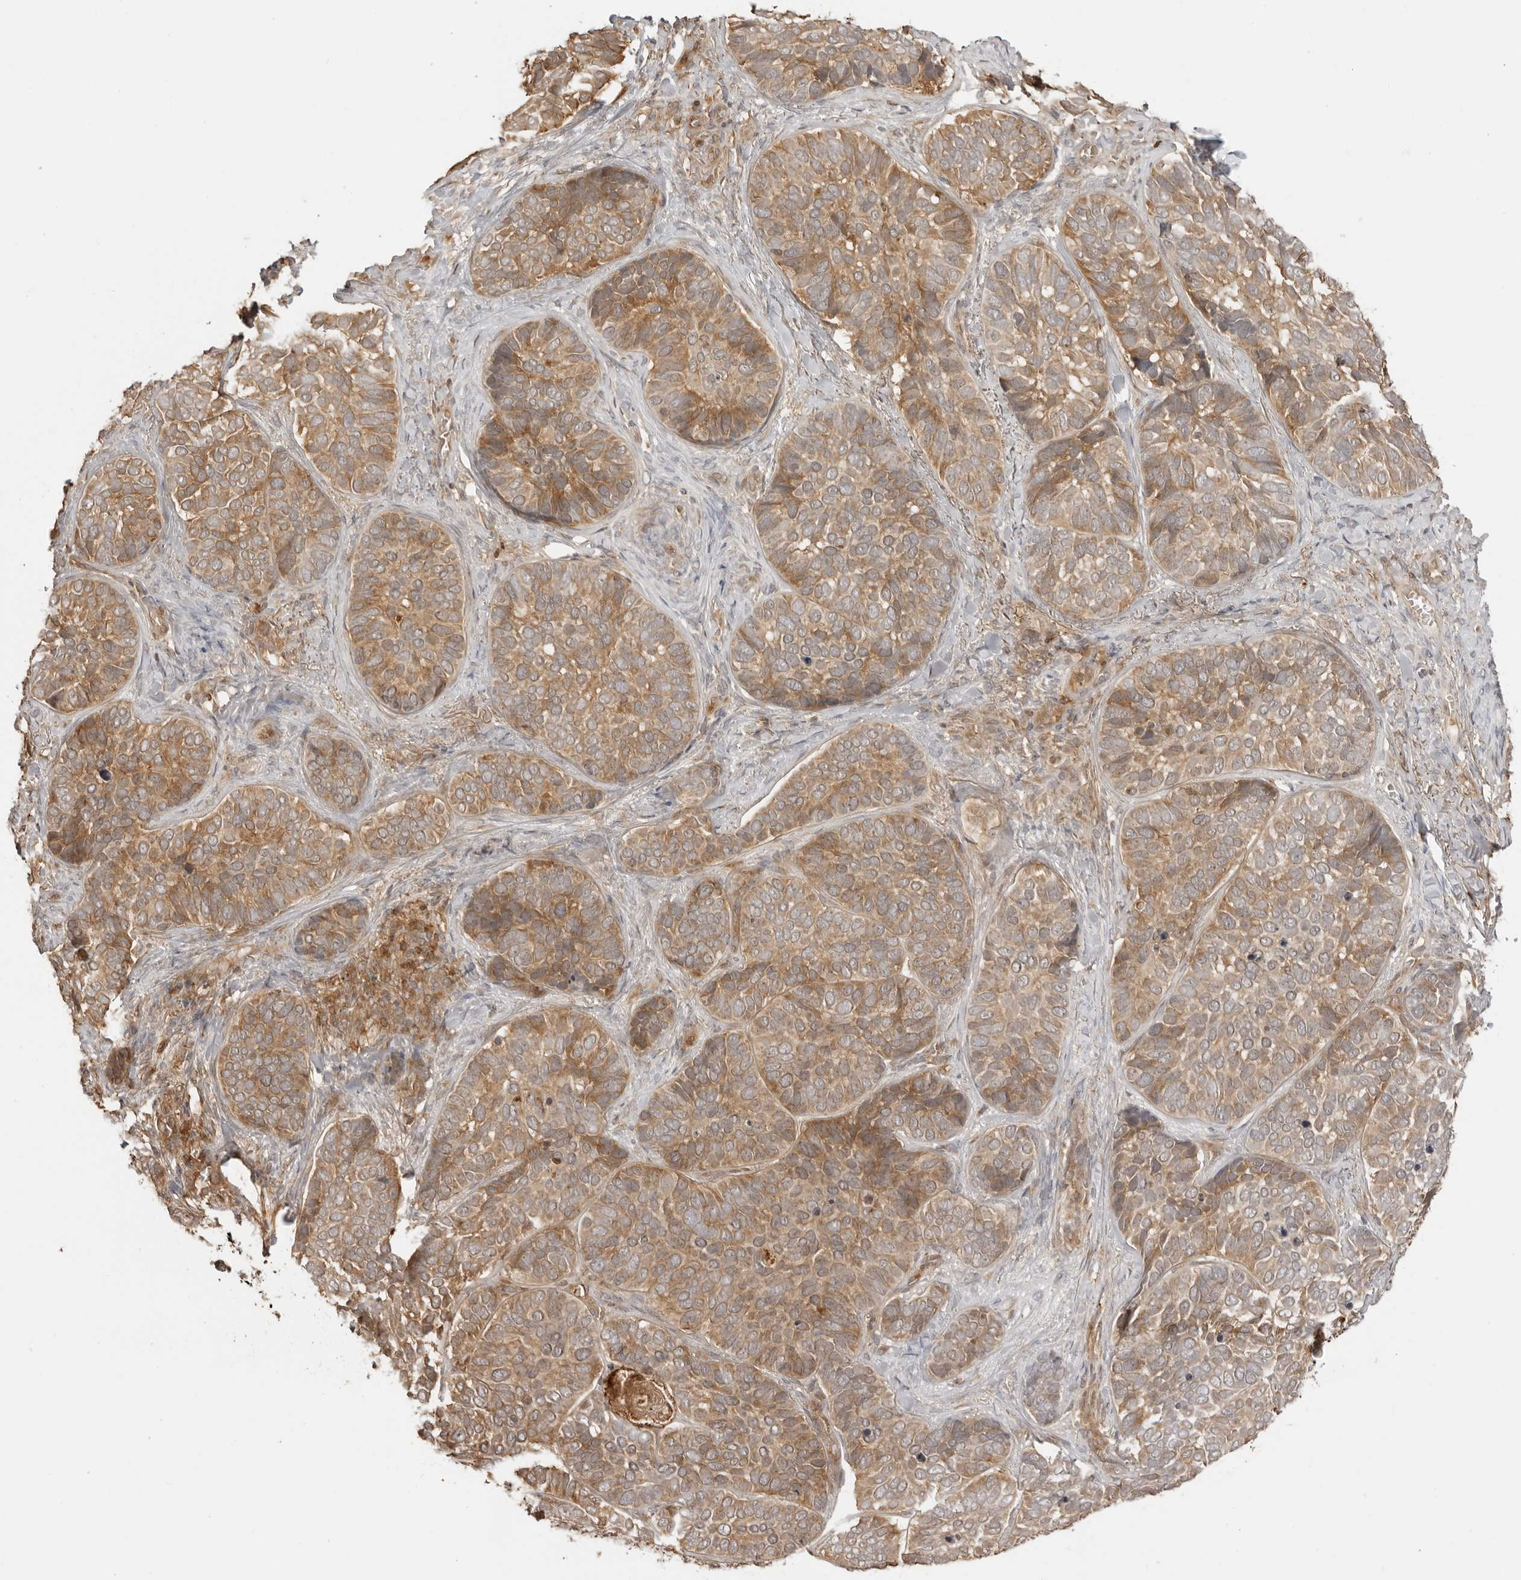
{"staining": {"intensity": "moderate", "quantity": ">75%", "location": "cytoplasmic/membranous"}, "tissue": "skin cancer", "cell_type": "Tumor cells", "image_type": "cancer", "snomed": [{"axis": "morphology", "description": "Basal cell carcinoma"}, {"axis": "topography", "description": "Skin"}], "caption": "A medium amount of moderate cytoplasmic/membranous expression is seen in about >75% of tumor cells in basal cell carcinoma (skin) tissue.", "gene": "IKBKE", "patient": {"sex": "male", "age": 62}}